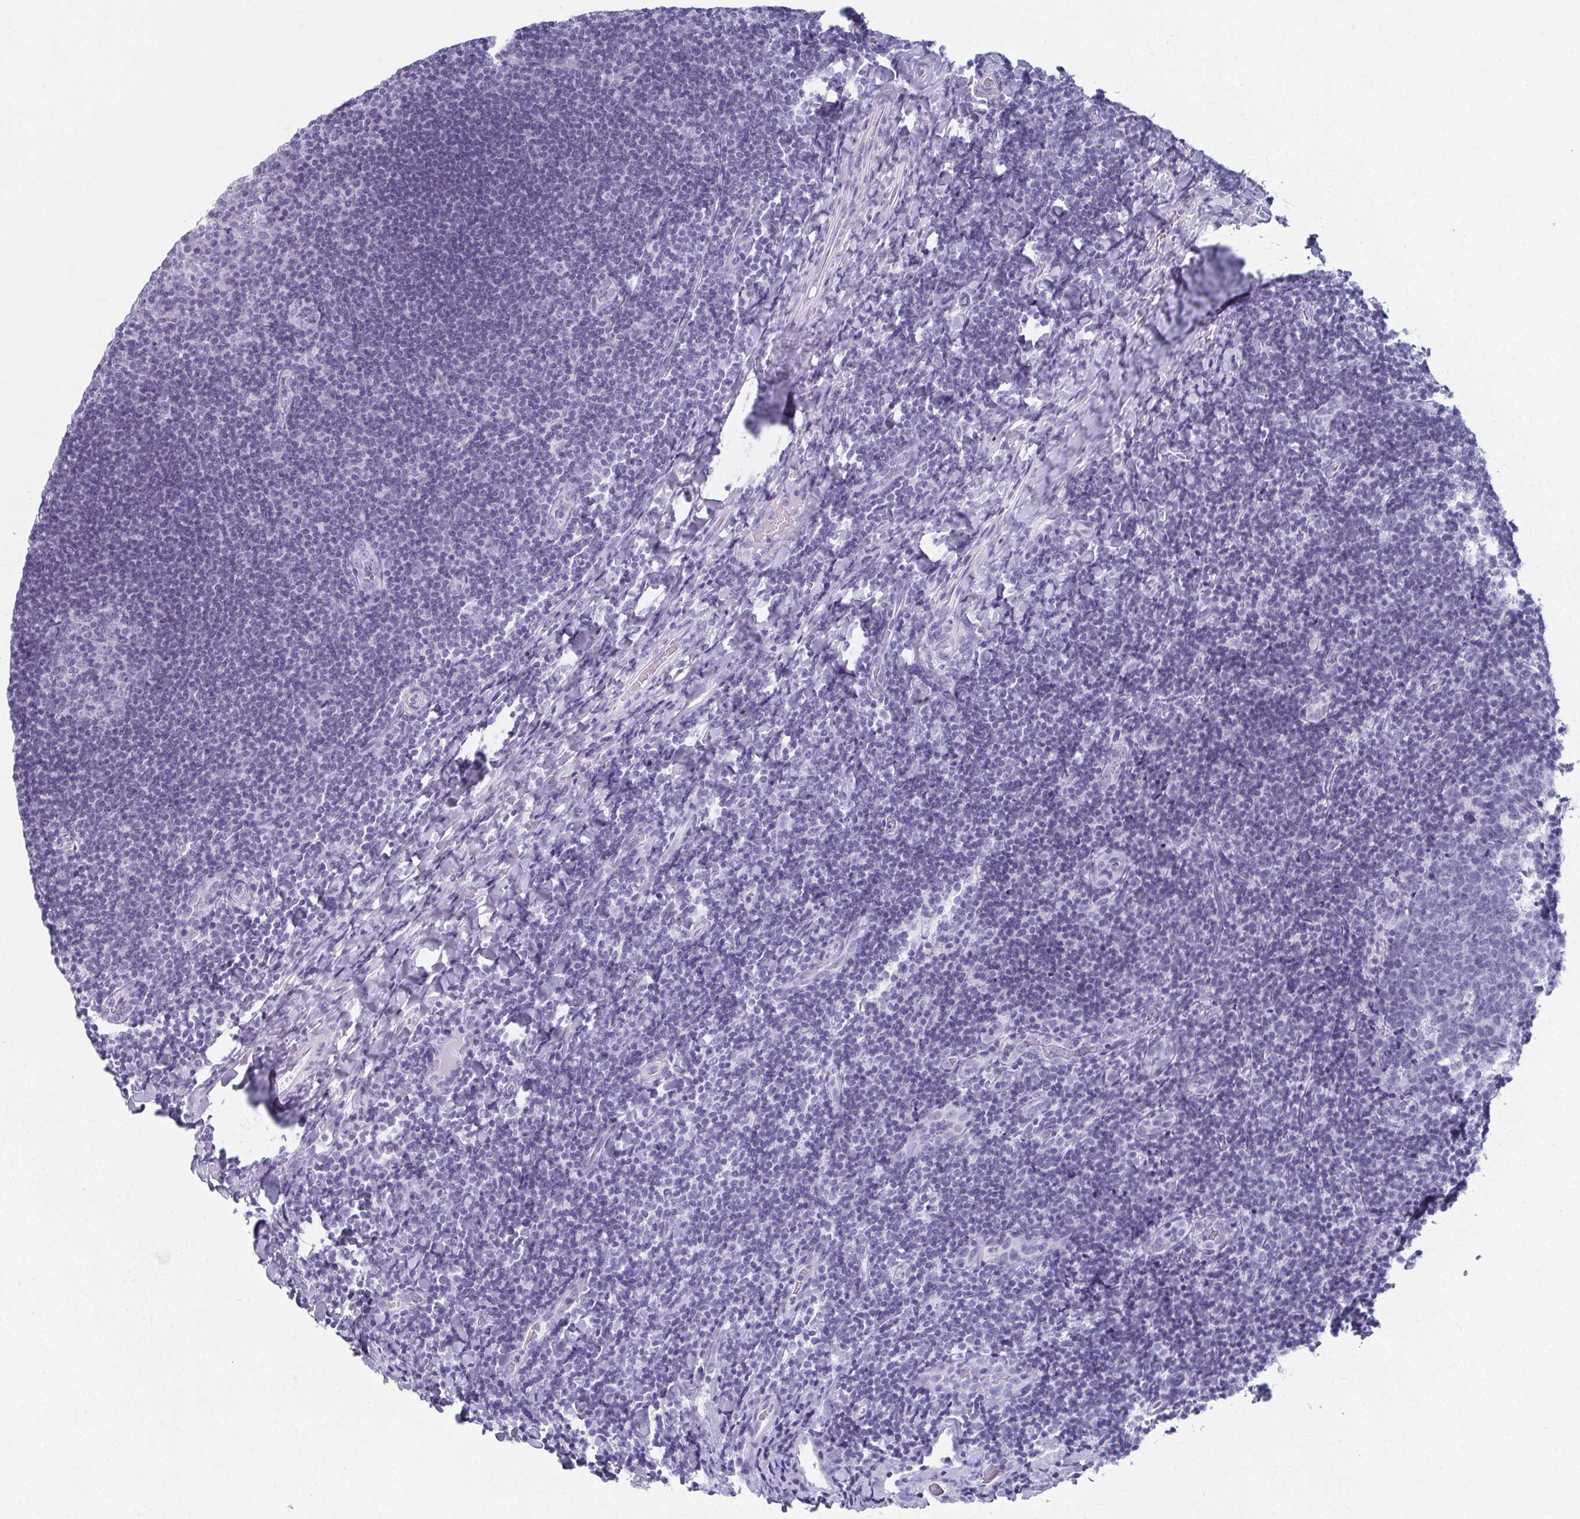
{"staining": {"intensity": "negative", "quantity": "none", "location": "none"}, "tissue": "tonsil", "cell_type": "Germinal center cells", "image_type": "normal", "snomed": [{"axis": "morphology", "description": "Normal tissue, NOS"}, {"axis": "topography", "description": "Tonsil"}], "caption": "A histopathology image of human tonsil is negative for staining in germinal center cells. (DAB (3,3'-diaminobenzidine) immunohistochemistry (IHC) with hematoxylin counter stain).", "gene": "GHRL", "patient": {"sex": "male", "age": 17}}